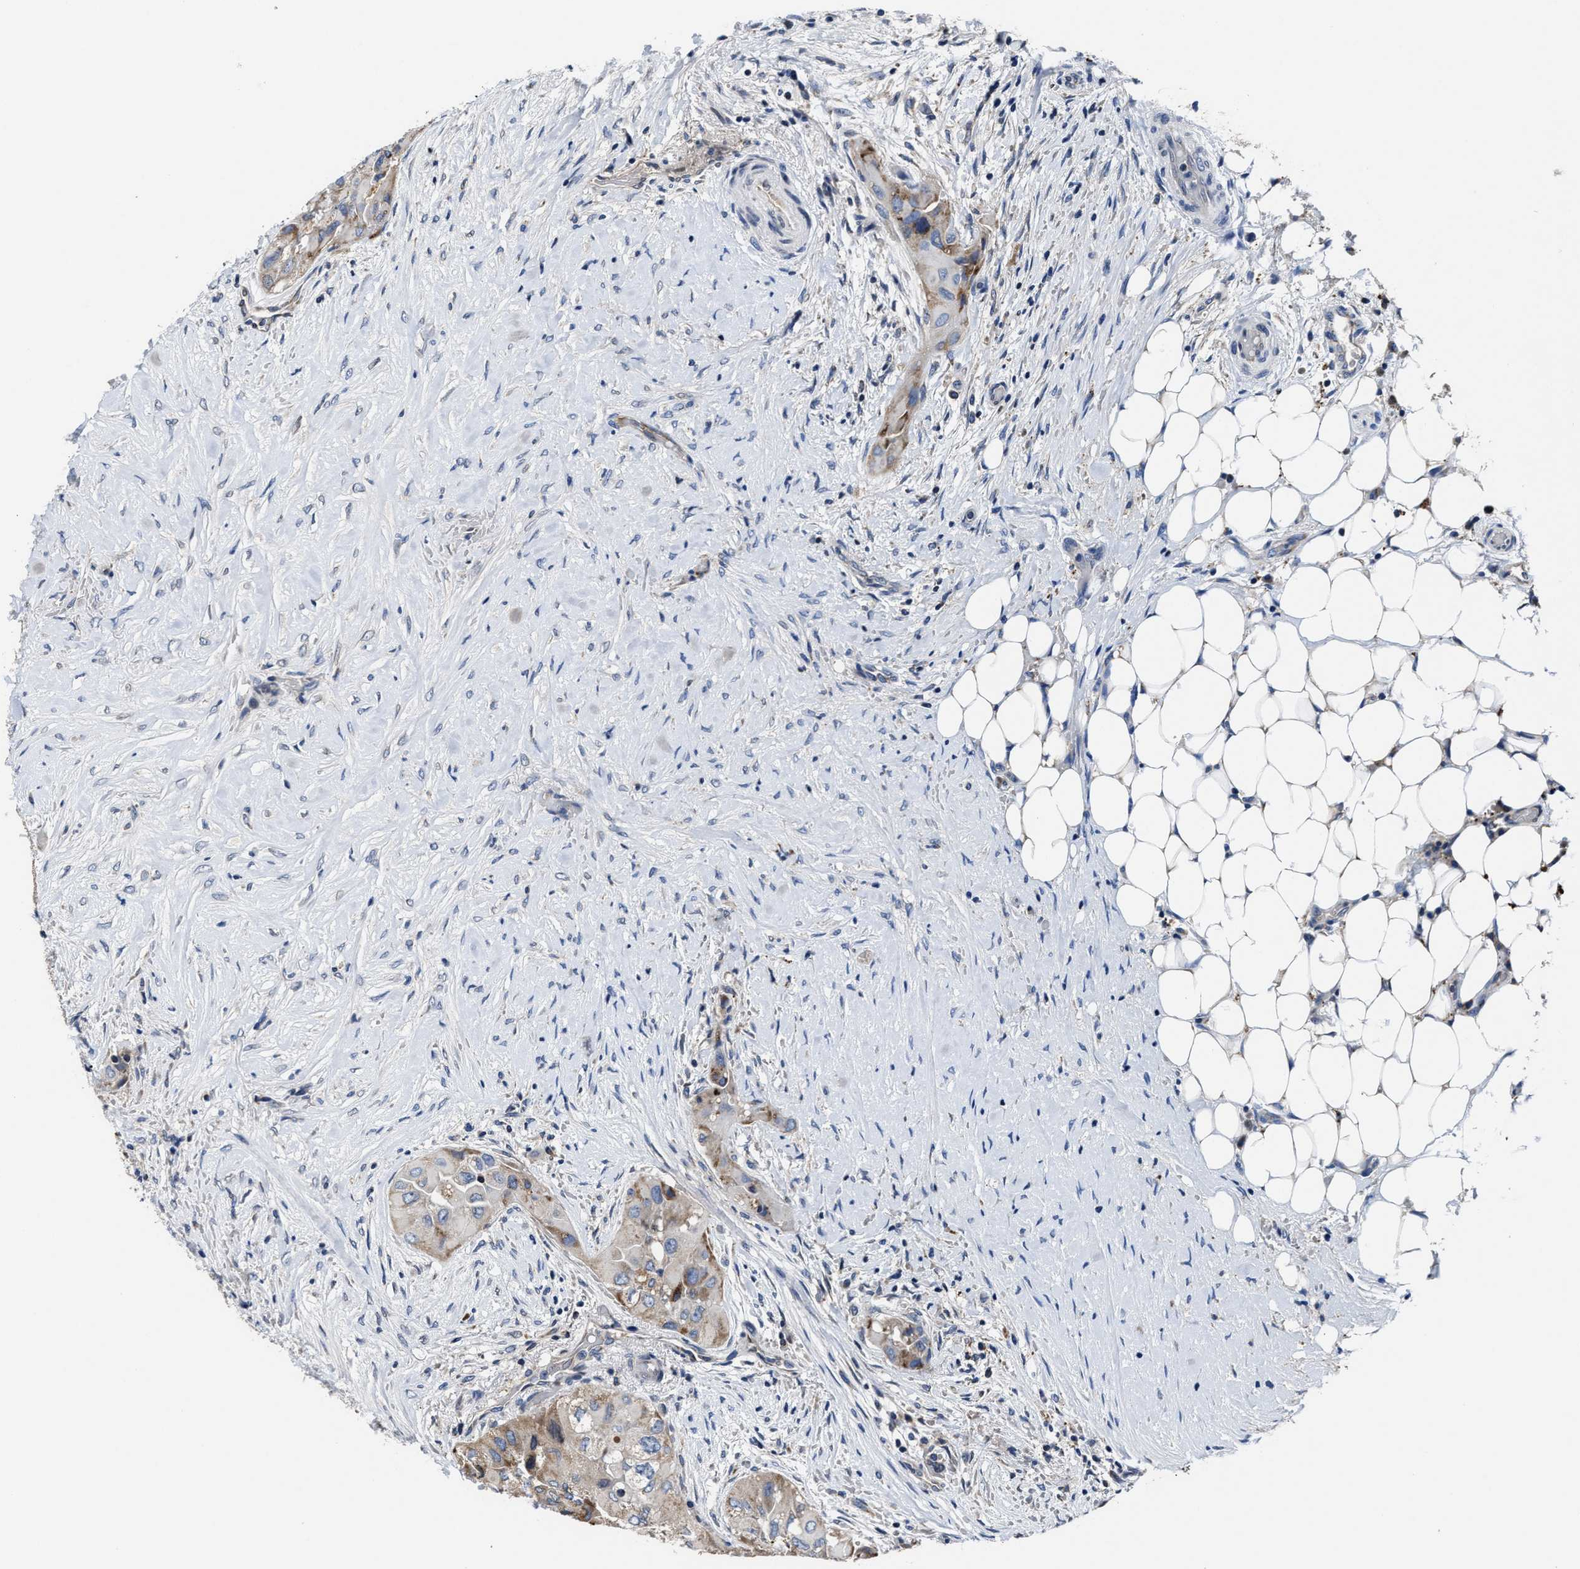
{"staining": {"intensity": "moderate", "quantity": "25%-75%", "location": "cytoplasmic/membranous"}, "tissue": "thyroid cancer", "cell_type": "Tumor cells", "image_type": "cancer", "snomed": [{"axis": "morphology", "description": "Papillary adenocarcinoma, NOS"}, {"axis": "topography", "description": "Thyroid gland"}], "caption": "A brown stain labels moderate cytoplasmic/membranous expression of a protein in papillary adenocarcinoma (thyroid) tumor cells.", "gene": "CACNA1D", "patient": {"sex": "female", "age": 59}}